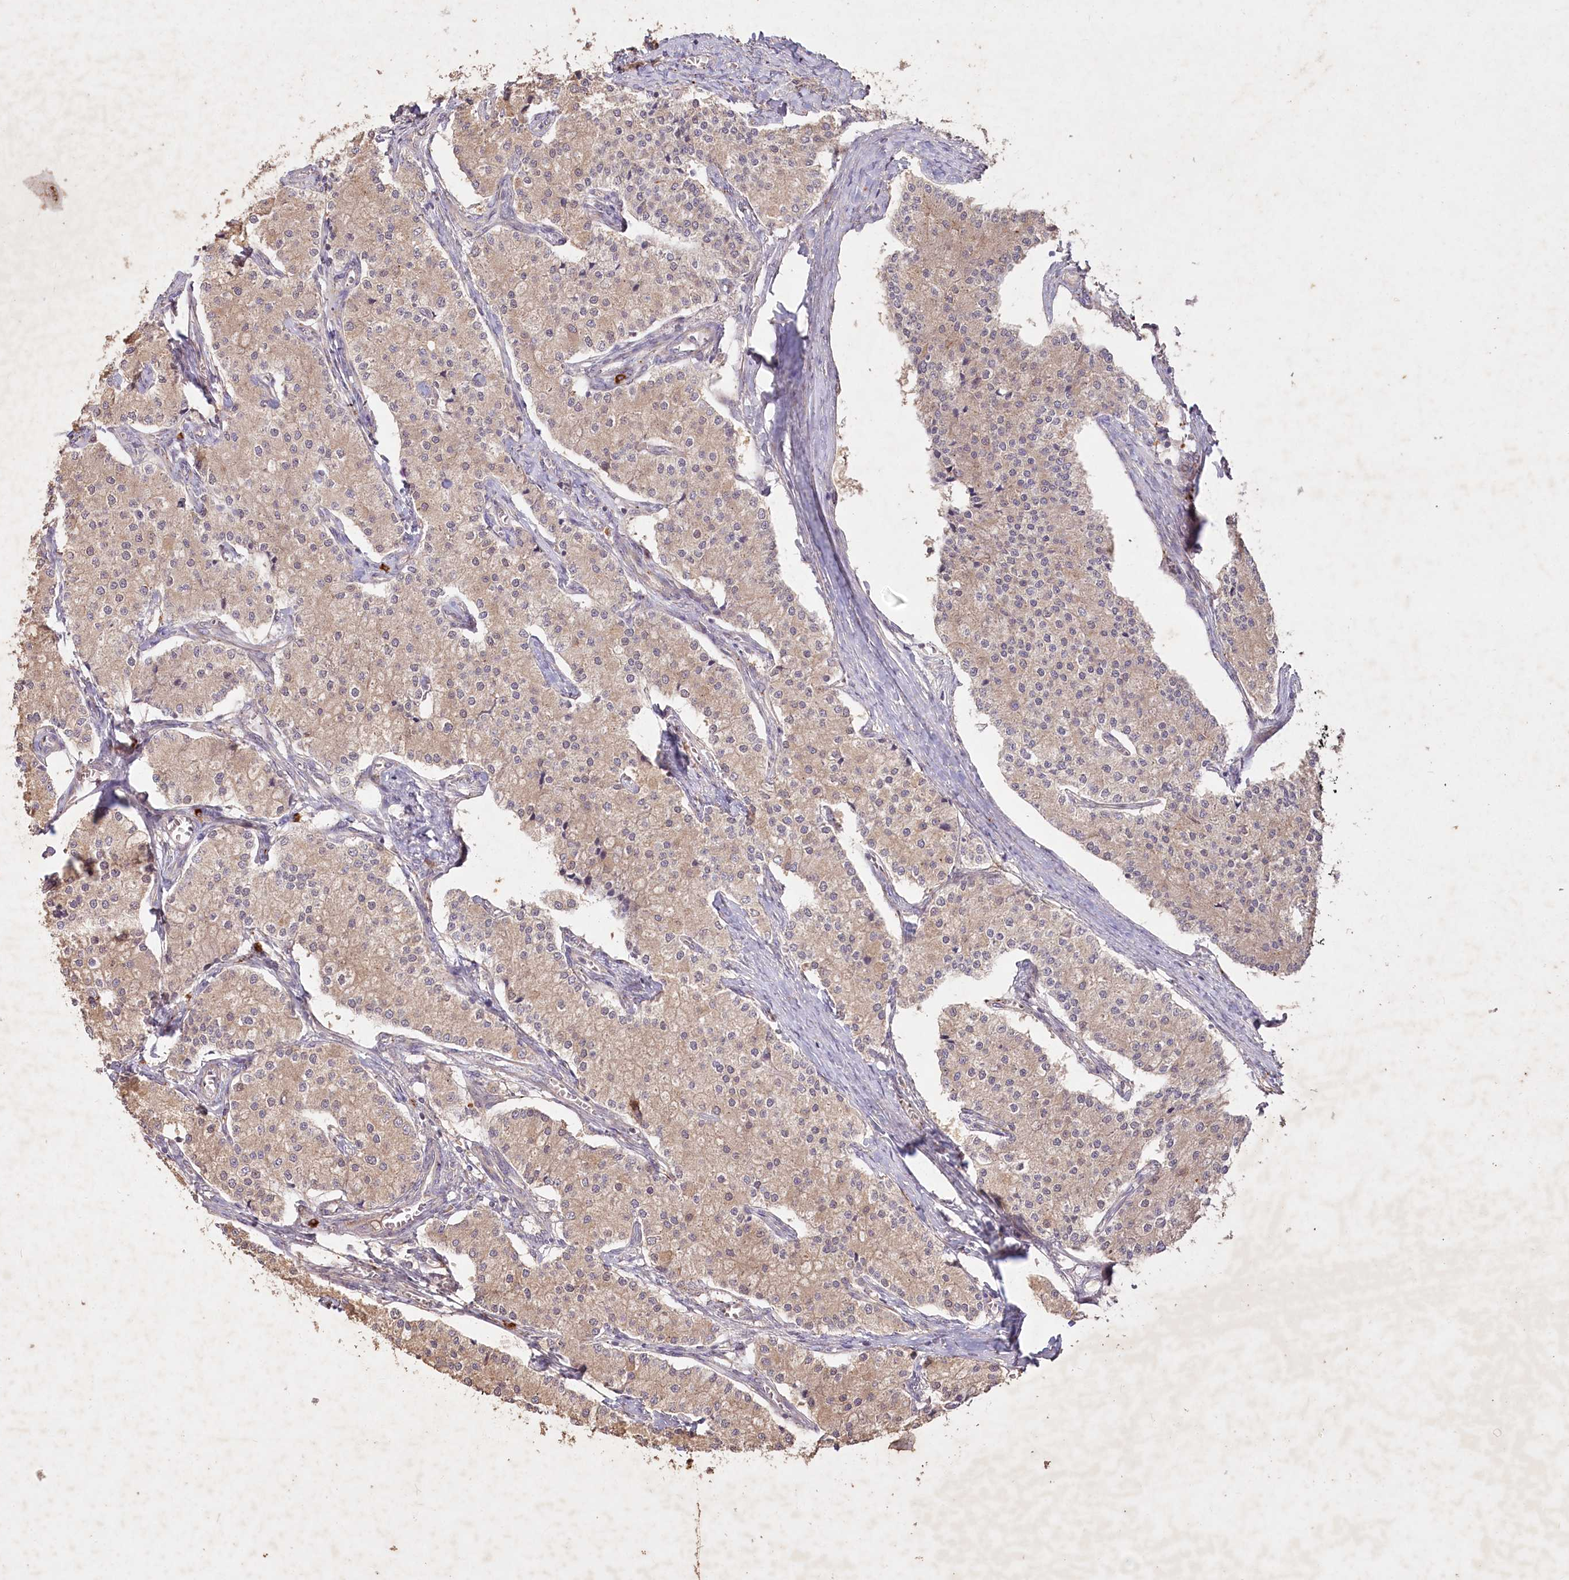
{"staining": {"intensity": "weak", "quantity": ">75%", "location": "cytoplasmic/membranous"}, "tissue": "carcinoid", "cell_type": "Tumor cells", "image_type": "cancer", "snomed": [{"axis": "morphology", "description": "Carcinoid, malignant, NOS"}, {"axis": "topography", "description": "Colon"}], "caption": "Carcinoid was stained to show a protein in brown. There is low levels of weak cytoplasmic/membranous positivity in approximately >75% of tumor cells. (brown staining indicates protein expression, while blue staining denotes nuclei).", "gene": "IRAK1BP1", "patient": {"sex": "female", "age": 52}}